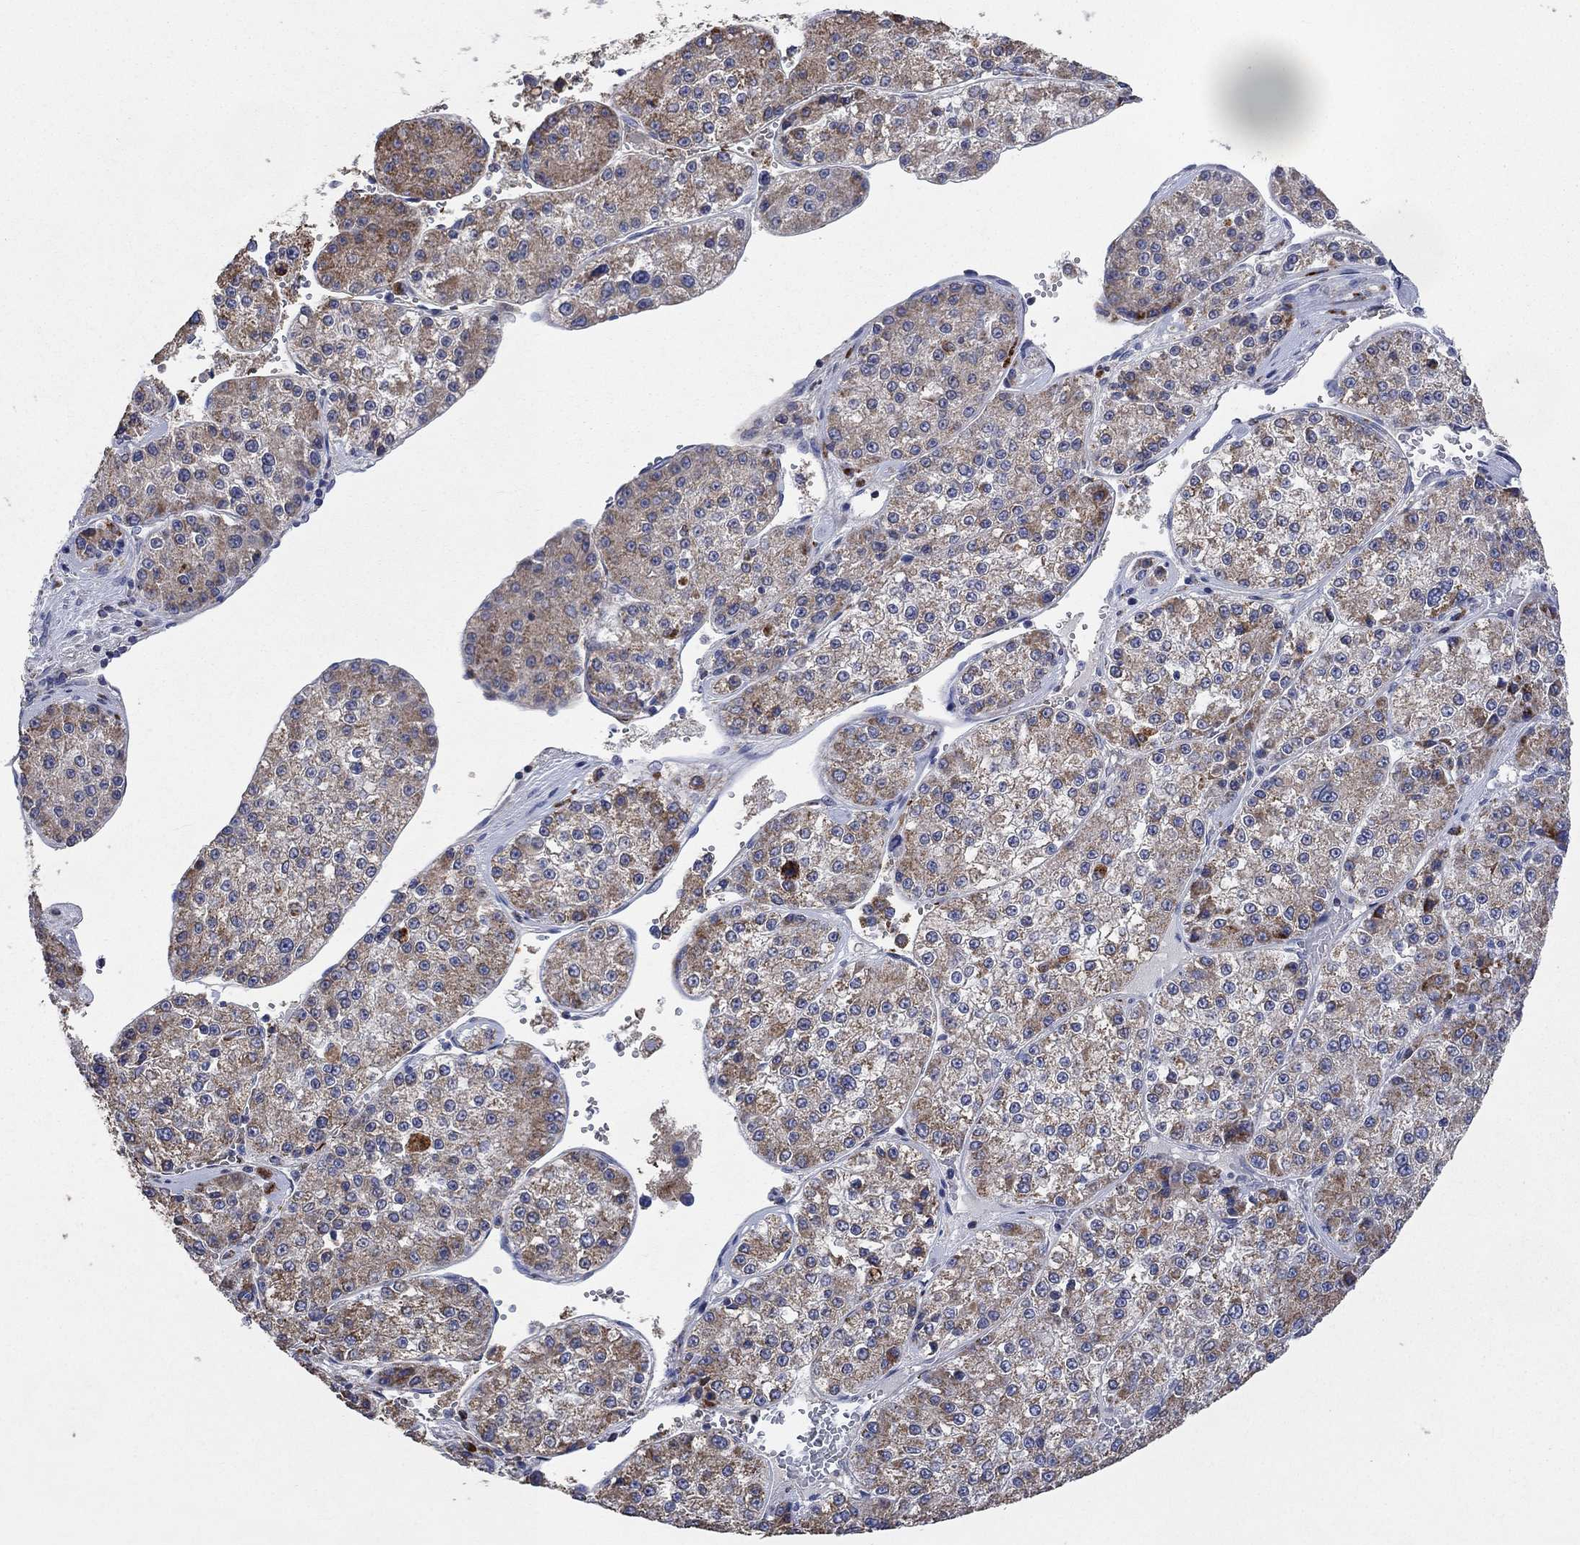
{"staining": {"intensity": "moderate", "quantity": ">75%", "location": "cytoplasmic/membranous"}, "tissue": "liver cancer", "cell_type": "Tumor cells", "image_type": "cancer", "snomed": [{"axis": "morphology", "description": "Carcinoma, Hepatocellular, NOS"}, {"axis": "topography", "description": "Liver"}], "caption": "The micrograph displays staining of liver hepatocellular carcinoma, revealing moderate cytoplasmic/membranous protein expression (brown color) within tumor cells. (DAB (3,3'-diaminobenzidine) = brown stain, brightfield microscopy at high magnification).", "gene": "UGT8", "patient": {"sex": "female", "age": 73}}